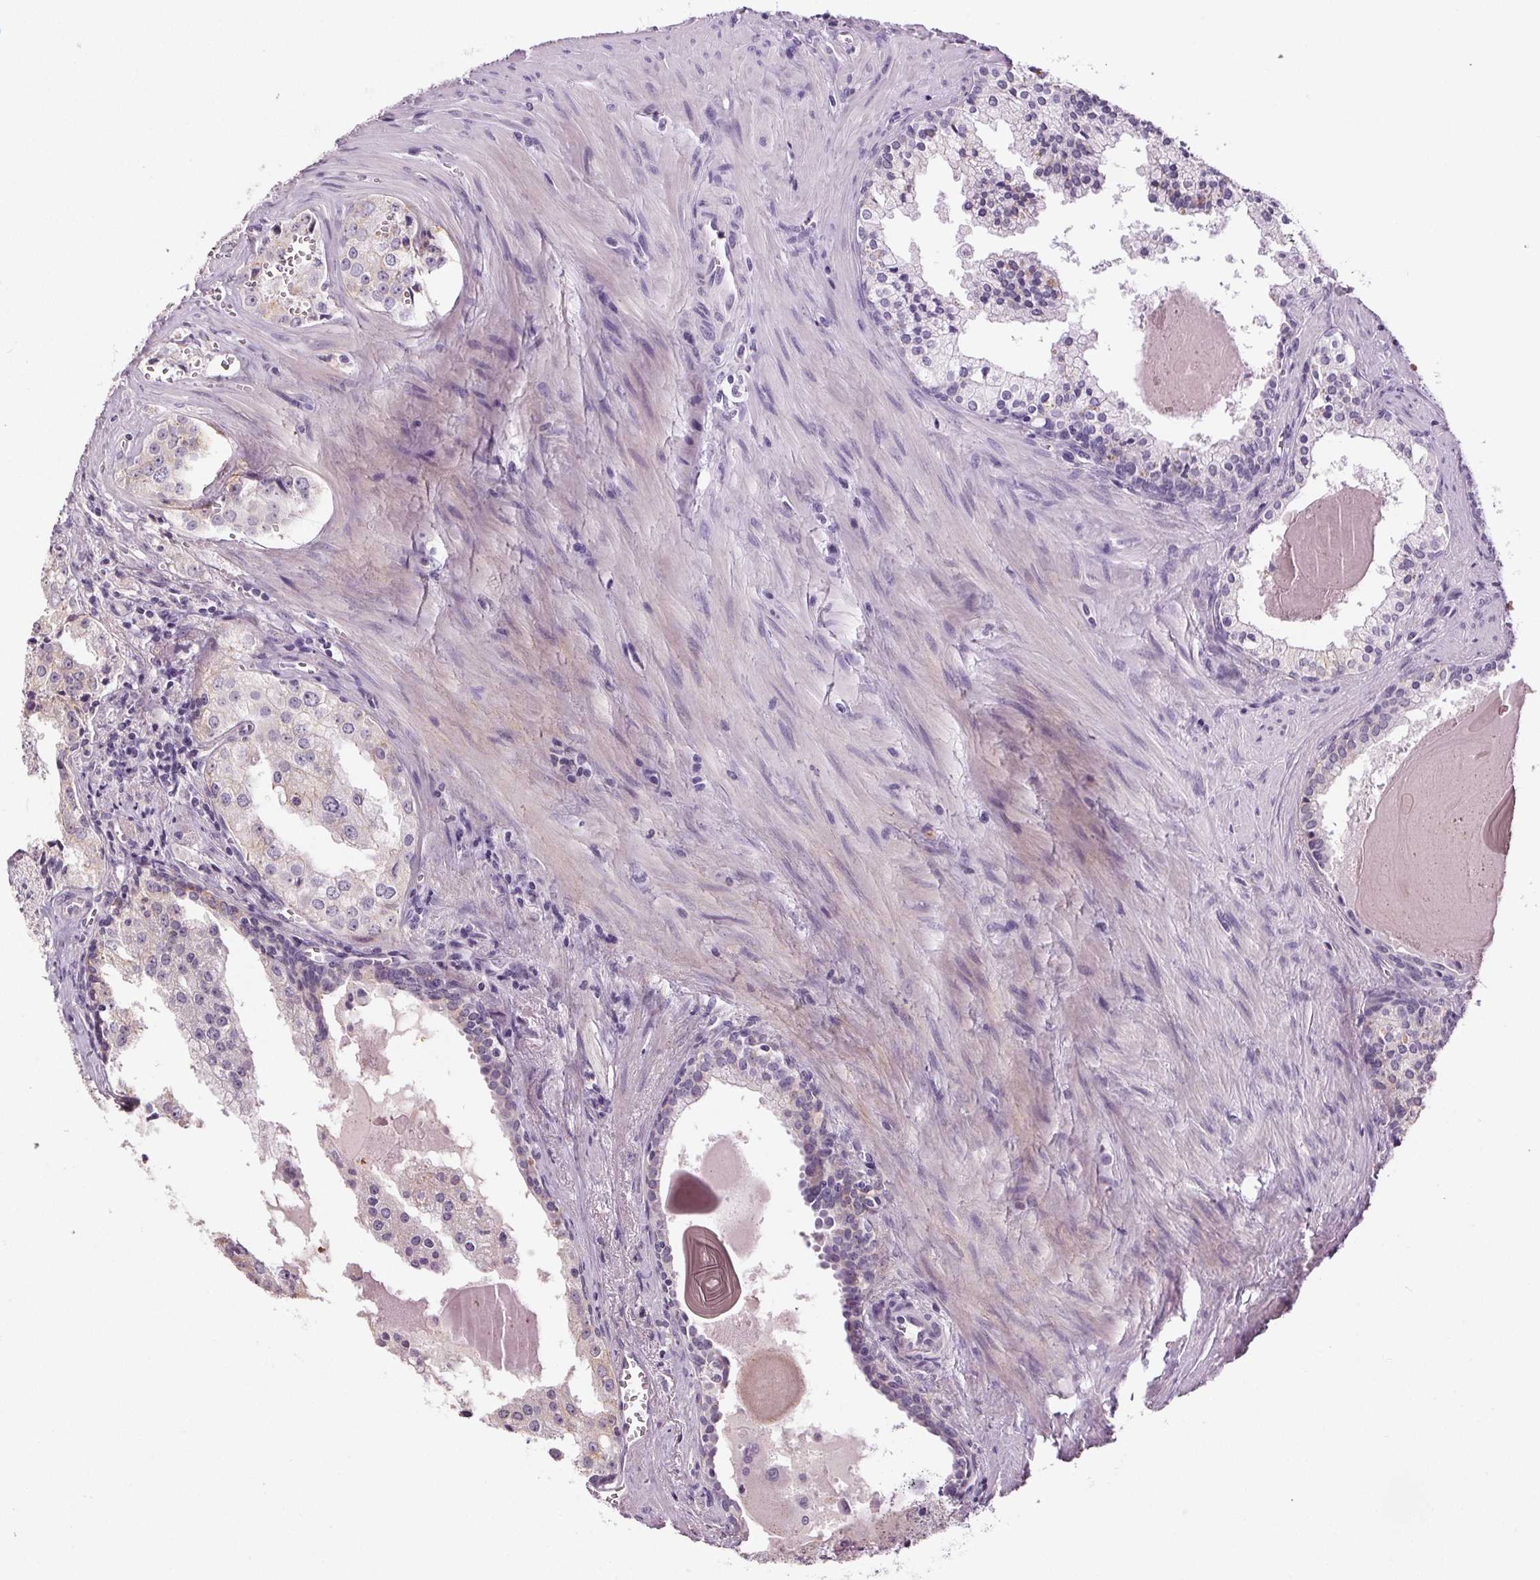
{"staining": {"intensity": "moderate", "quantity": "<25%", "location": "cytoplasmic/membranous"}, "tissue": "prostate cancer", "cell_type": "Tumor cells", "image_type": "cancer", "snomed": [{"axis": "morphology", "description": "Adenocarcinoma, High grade"}, {"axis": "topography", "description": "Prostate"}], "caption": "This is an image of immunohistochemistry (IHC) staining of prostate cancer (high-grade adenocarcinoma), which shows moderate positivity in the cytoplasmic/membranous of tumor cells.", "gene": "EPHB3", "patient": {"sex": "male", "age": 68}}